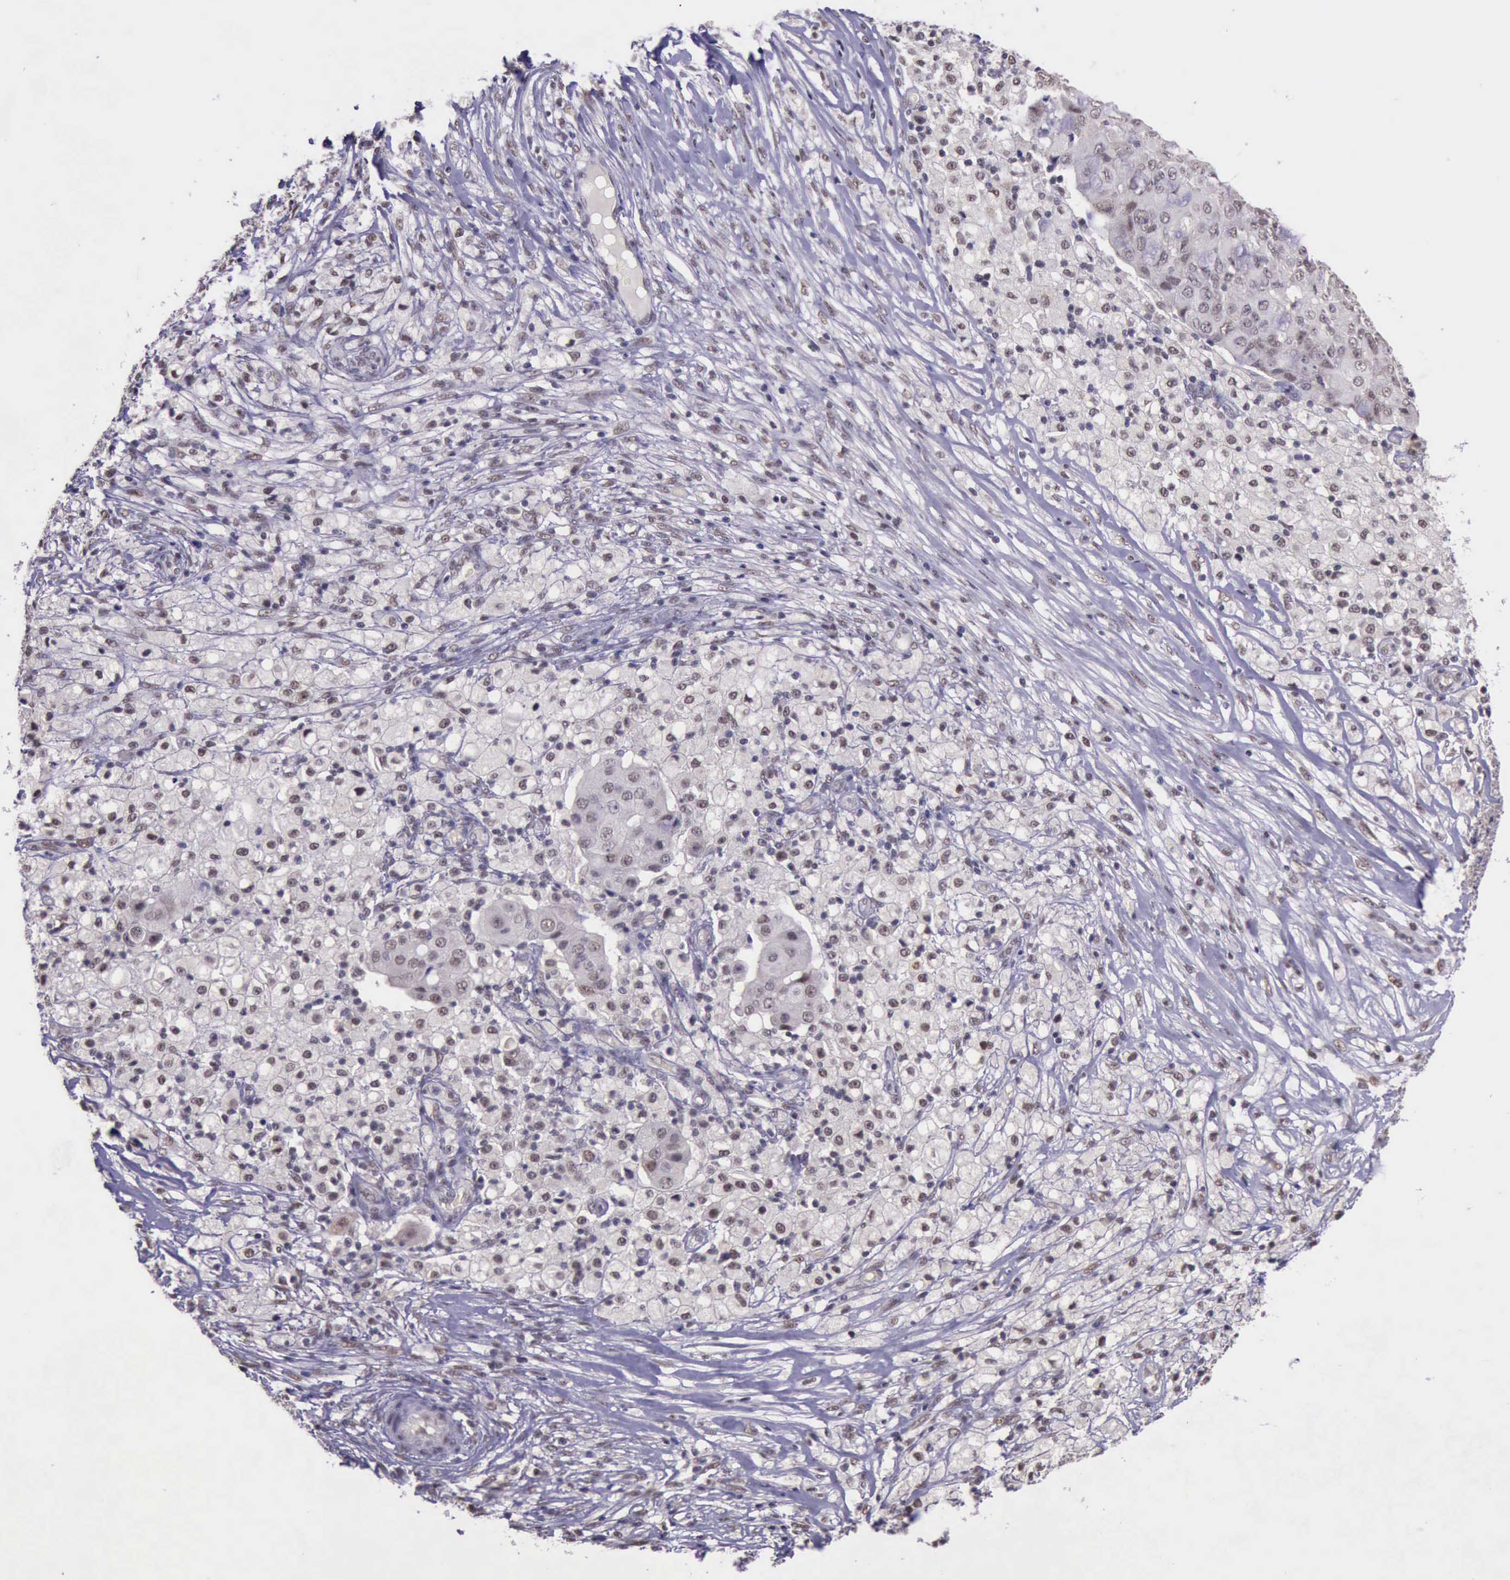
{"staining": {"intensity": "moderate", "quantity": ">75%", "location": "nuclear"}, "tissue": "ovarian cancer", "cell_type": "Tumor cells", "image_type": "cancer", "snomed": [{"axis": "morphology", "description": "Carcinoma, endometroid"}, {"axis": "topography", "description": "Ovary"}], "caption": "Tumor cells exhibit moderate nuclear staining in approximately >75% of cells in ovarian endometroid carcinoma.", "gene": "PRPF39", "patient": {"sex": "female", "age": 42}}